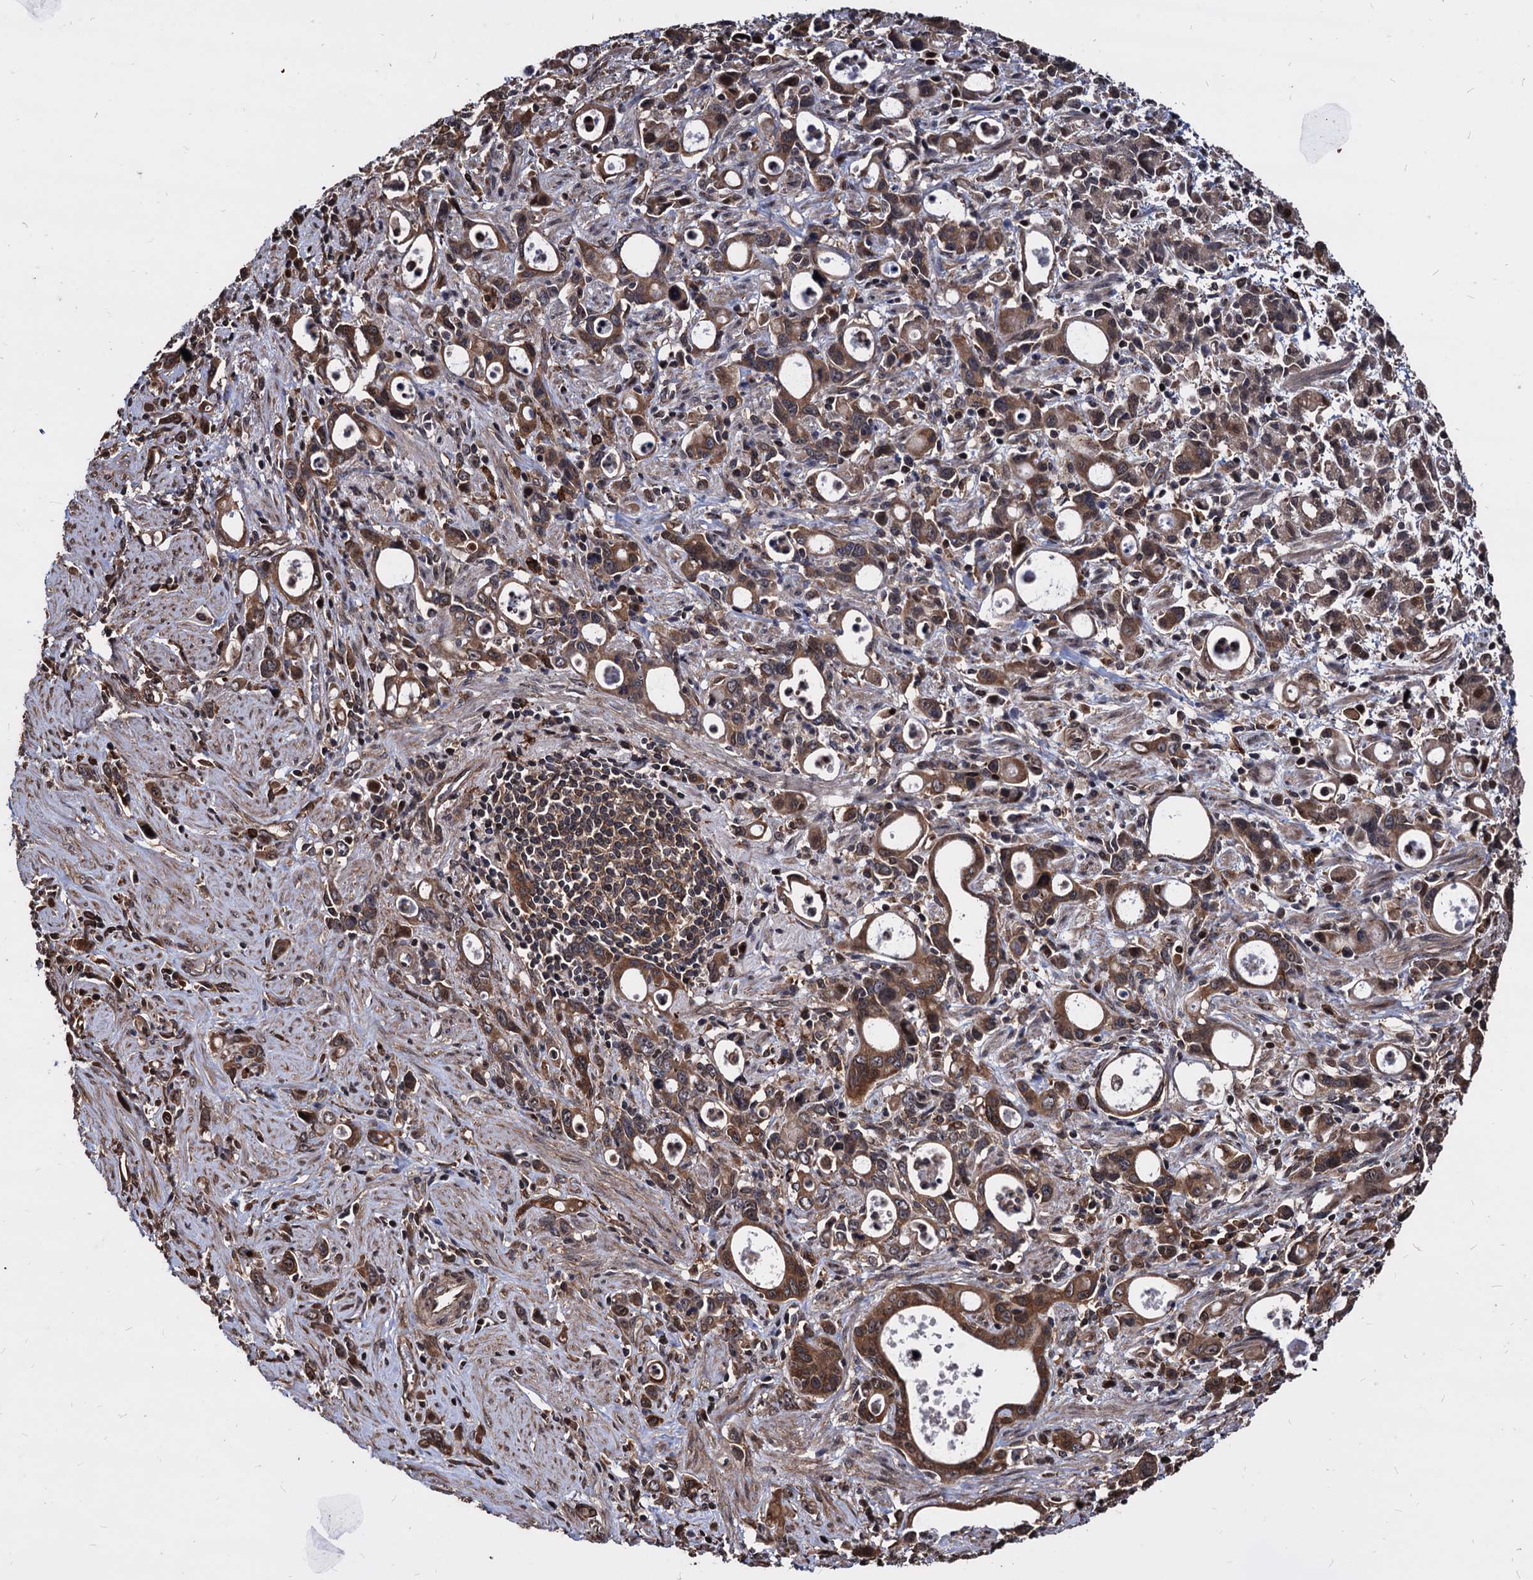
{"staining": {"intensity": "strong", "quantity": ">75%", "location": "cytoplasmic/membranous"}, "tissue": "stomach cancer", "cell_type": "Tumor cells", "image_type": "cancer", "snomed": [{"axis": "morphology", "description": "Adenocarcinoma, NOS"}, {"axis": "topography", "description": "Stomach, lower"}], "caption": "Immunohistochemical staining of stomach cancer demonstrates strong cytoplasmic/membranous protein expression in about >75% of tumor cells.", "gene": "ANKRD12", "patient": {"sex": "female", "age": 43}}